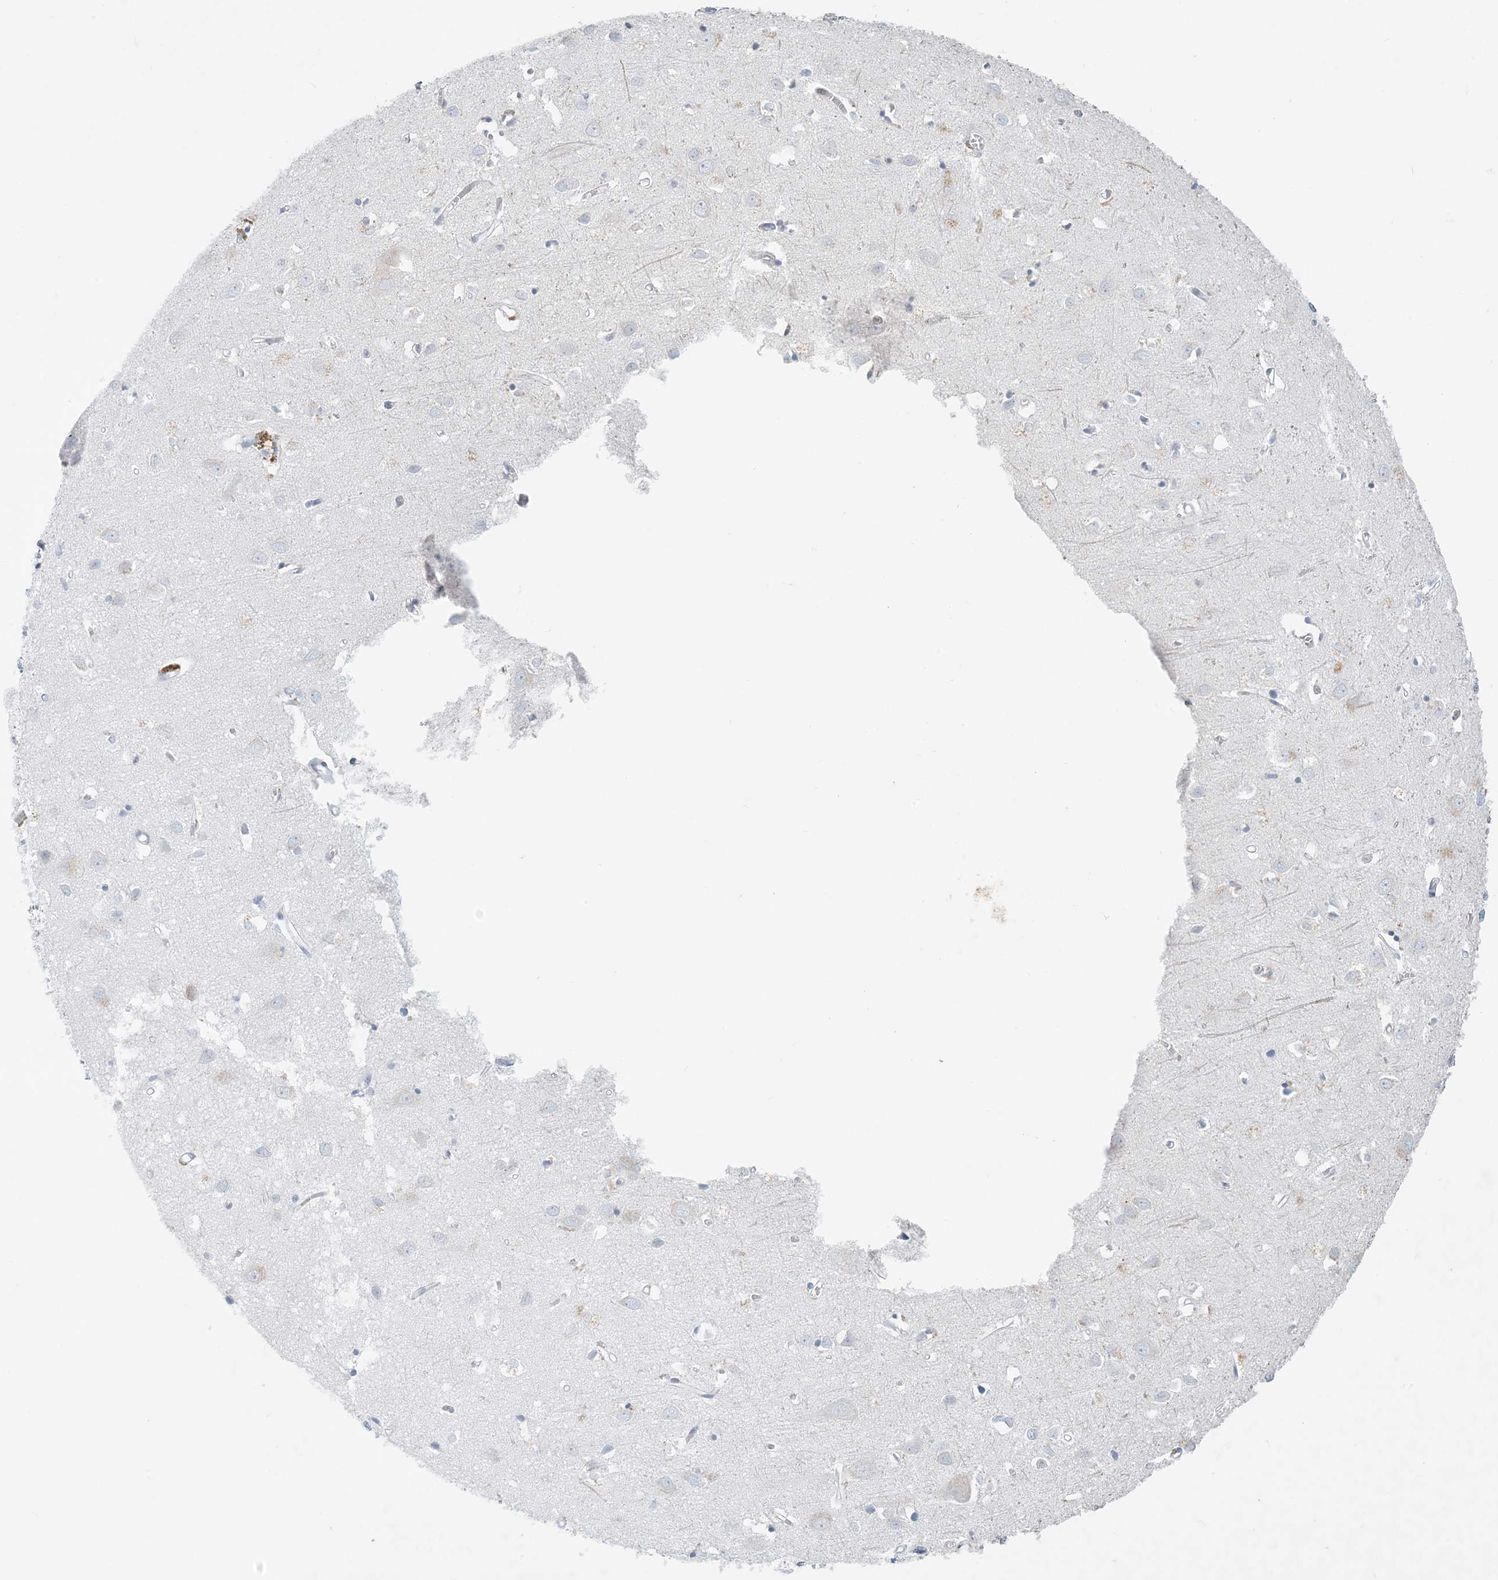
{"staining": {"intensity": "negative", "quantity": "none", "location": "none"}, "tissue": "cerebral cortex", "cell_type": "Endothelial cells", "image_type": "normal", "snomed": [{"axis": "morphology", "description": "Normal tissue, NOS"}, {"axis": "topography", "description": "Cerebral cortex"}], "caption": "High power microscopy image of an immunohistochemistry image of benign cerebral cortex, revealing no significant expression in endothelial cells.", "gene": "ZNF385D", "patient": {"sex": "female", "age": 64}}